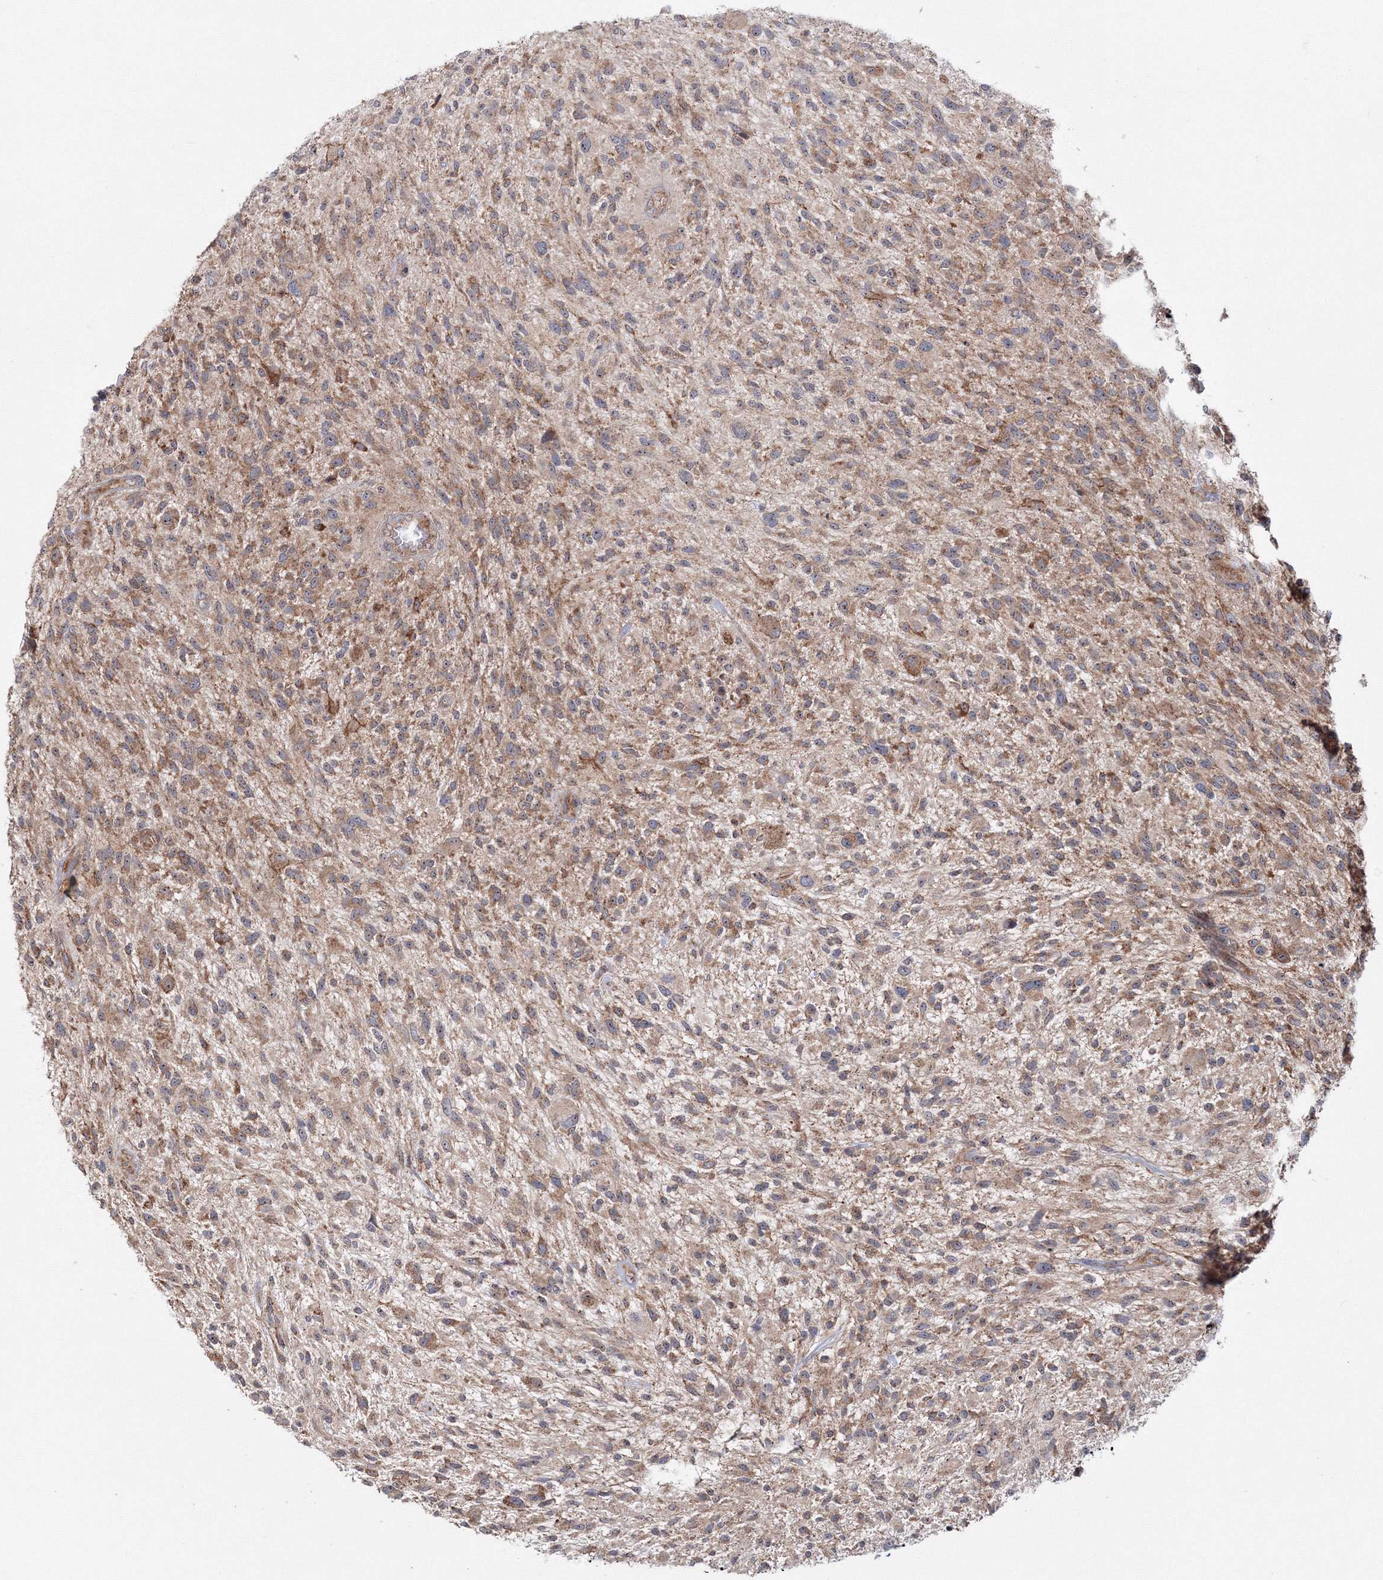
{"staining": {"intensity": "moderate", "quantity": ">75%", "location": "cytoplasmic/membranous"}, "tissue": "glioma", "cell_type": "Tumor cells", "image_type": "cancer", "snomed": [{"axis": "morphology", "description": "Glioma, malignant, High grade"}, {"axis": "topography", "description": "Brain"}], "caption": "Protein analysis of malignant glioma (high-grade) tissue exhibits moderate cytoplasmic/membranous positivity in about >75% of tumor cells.", "gene": "PEX13", "patient": {"sex": "male", "age": 47}}